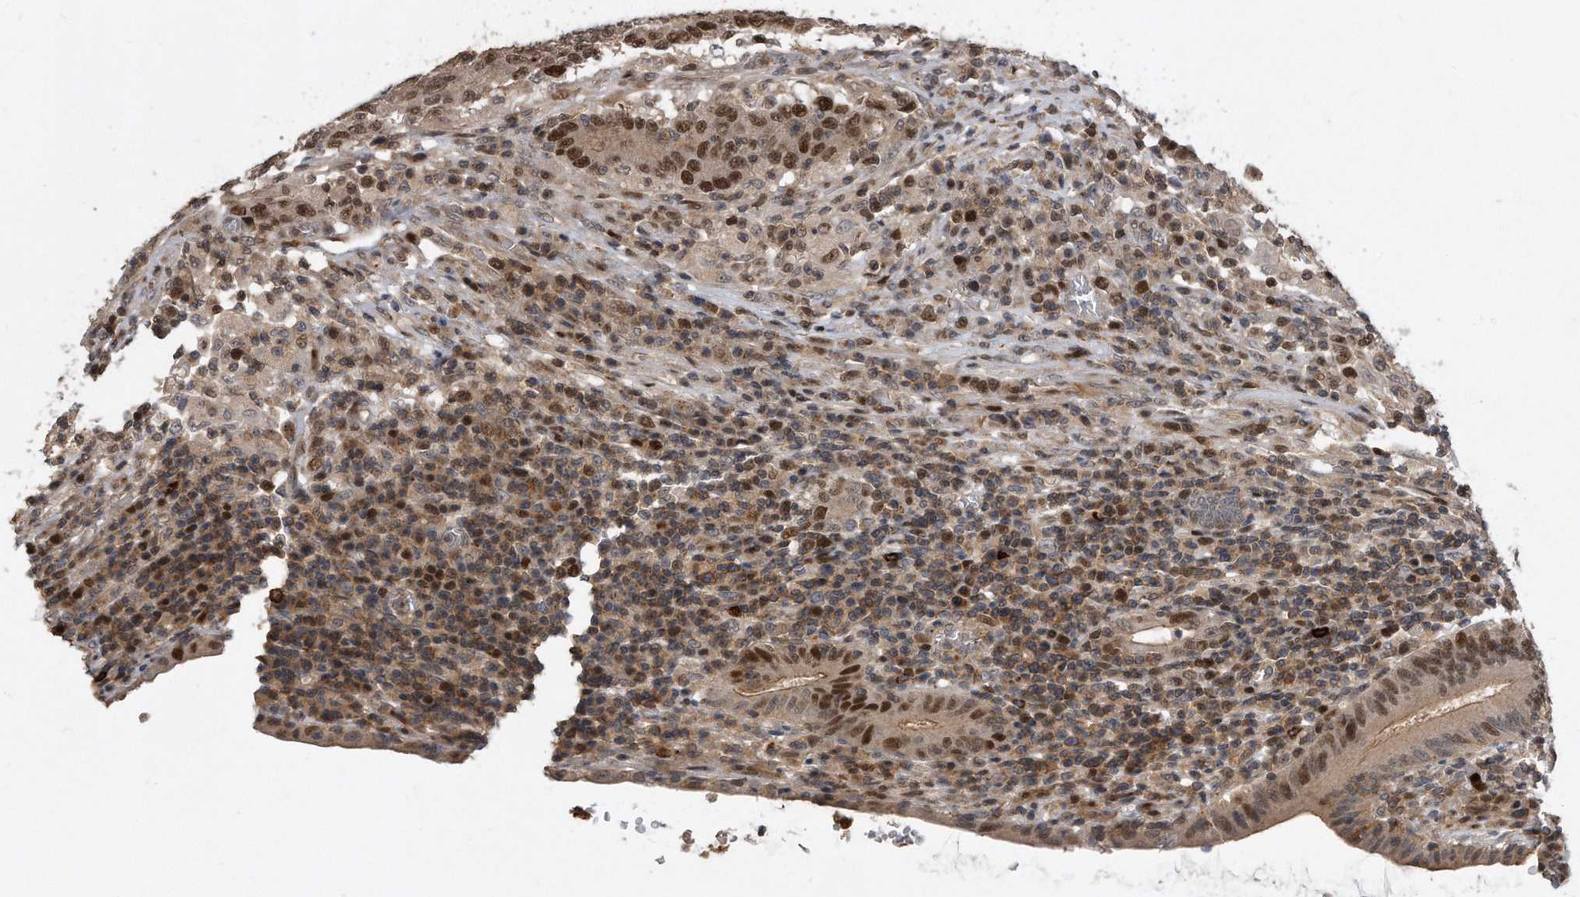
{"staining": {"intensity": "moderate", "quantity": ">75%", "location": "cytoplasmic/membranous,nuclear"}, "tissue": "colorectal cancer", "cell_type": "Tumor cells", "image_type": "cancer", "snomed": [{"axis": "morphology", "description": "Normal tissue, NOS"}, {"axis": "morphology", "description": "Adenocarcinoma, NOS"}, {"axis": "topography", "description": "Colon"}], "caption": "The immunohistochemical stain highlights moderate cytoplasmic/membranous and nuclear expression in tumor cells of colorectal cancer tissue.", "gene": "PGBD2", "patient": {"sex": "female", "age": 75}}